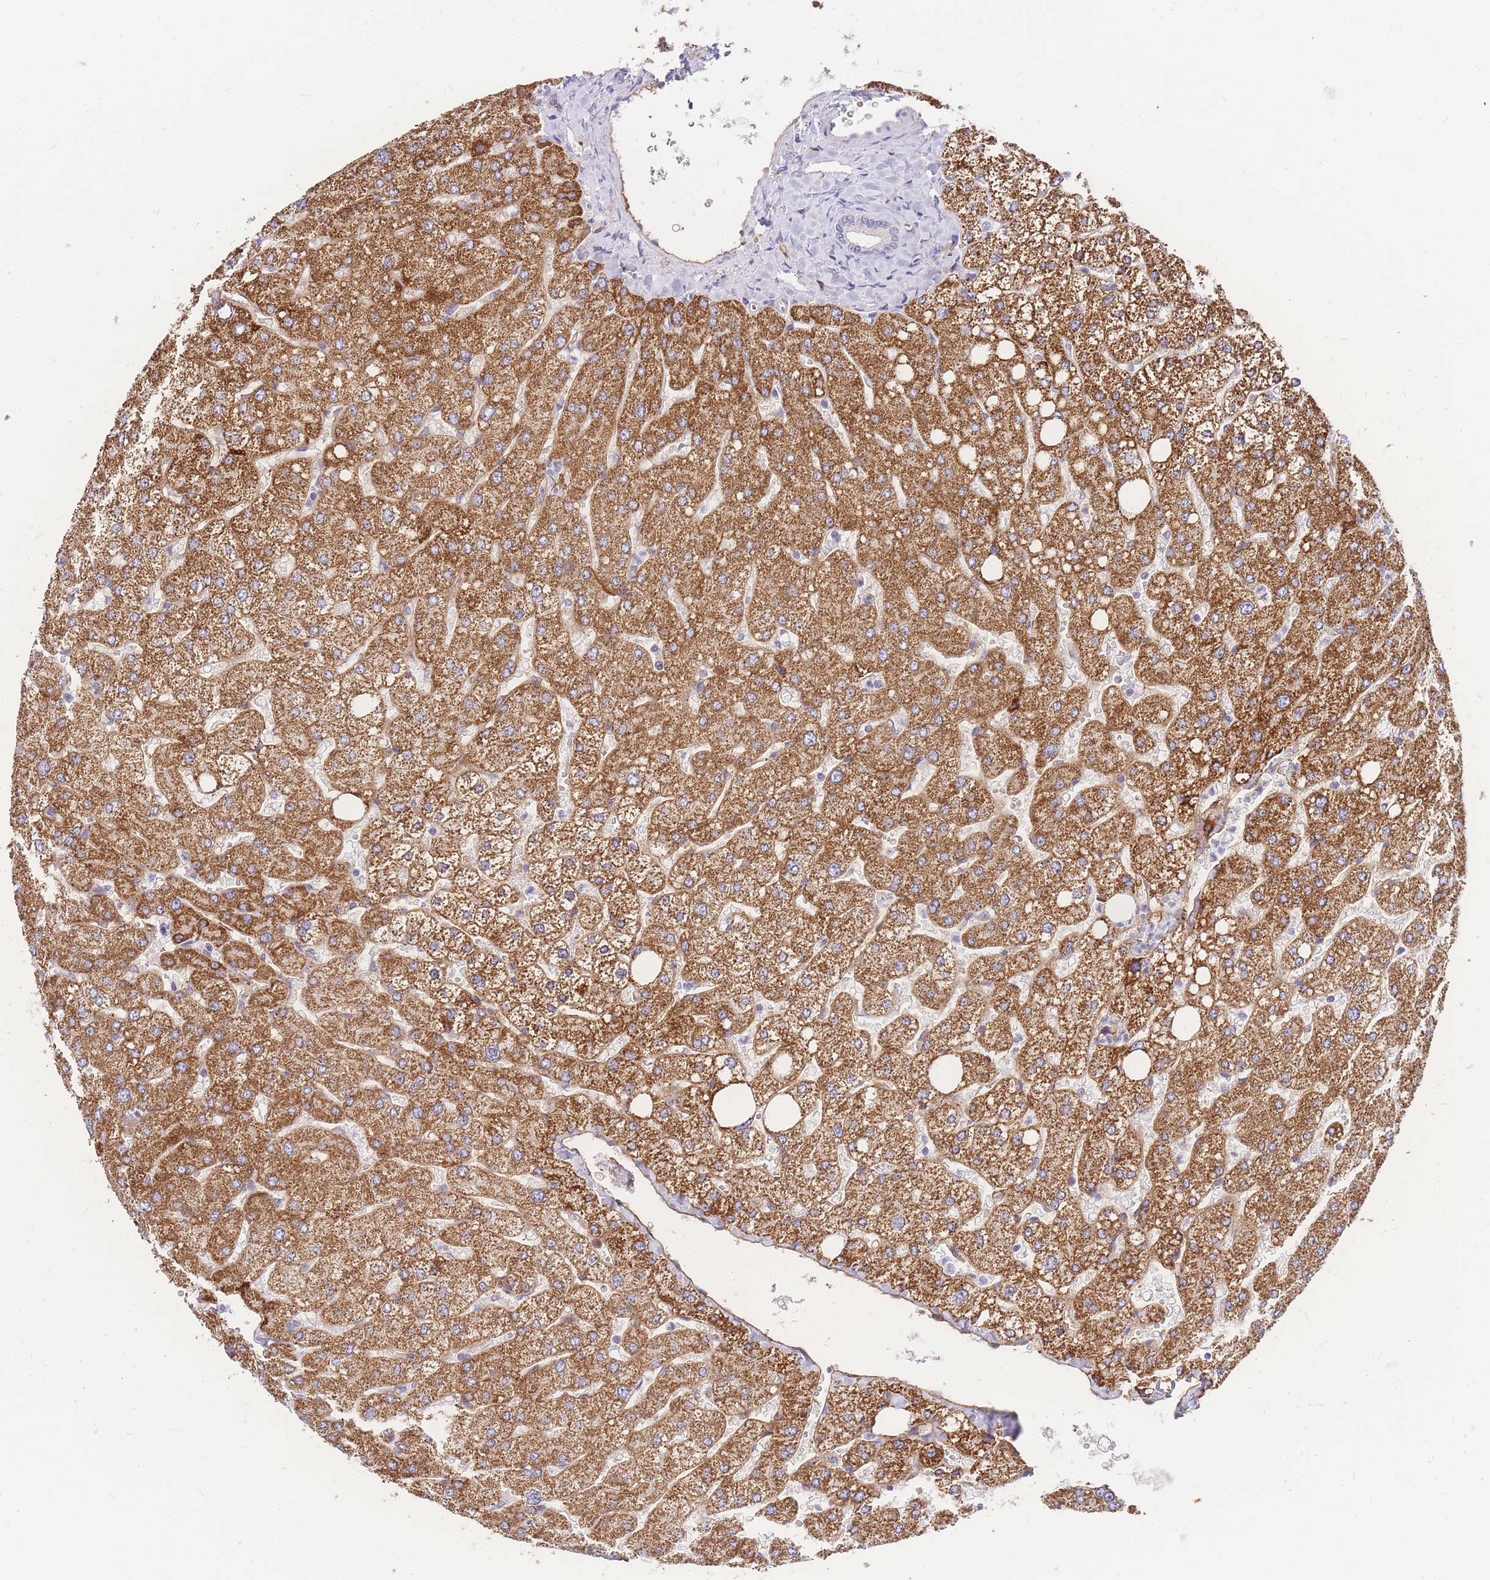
{"staining": {"intensity": "negative", "quantity": "none", "location": "none"}, "tissue": "liver", "cell_type": "Cholangiocytes", "image_type": "normal", "snomed": [{"axis": "morphology", "description": "Normal tissue, NOS"}, {"axis": "topography", "description": "Liver"}], "caption": "A histopathology image of liver stained for a protein shows no brown staining in cholangiocytes.", "gene": "C2orf88", "patient": {"sex": "male", "age": 55}}